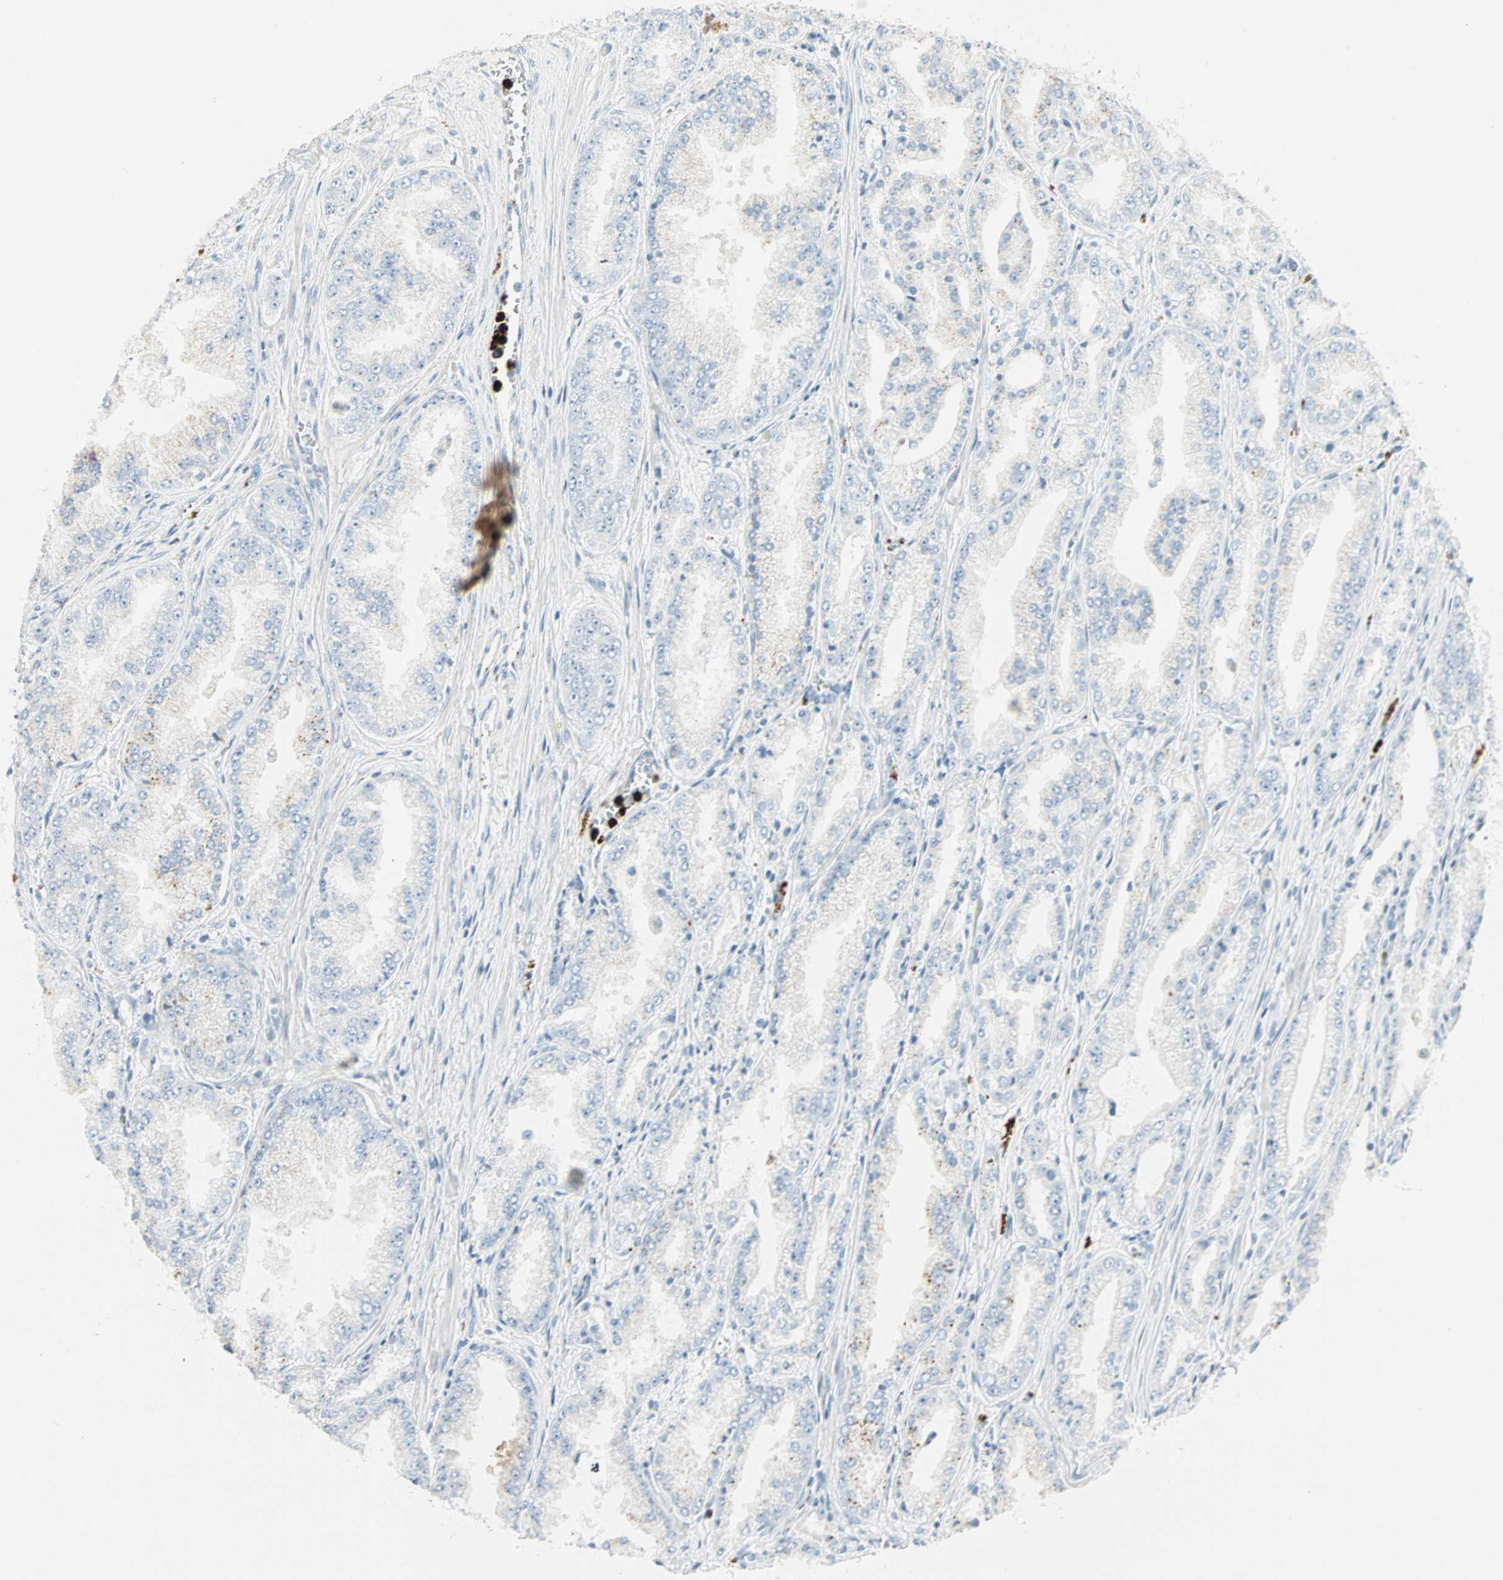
{"staining": {"intensity": "moderate", "quantity": "<25%", "location": "cytoplasmic/membranous"}, "tissue": "prostate cancer", "cell_type": "Tumor cells", "image_type": "cancer", "snomed": [{"axis": "morphology", "description": "Adenocarcinoma, High grade"}, {"axis": "topography", "description": "Prostate"}], "caption": "A brown stain shows moderate cytoplasmic/membranous positivity of a protein in human prostate cancer (high-grade adenocarcinoma) tumor cells. (IHC, brightfield microscopy, high magnification).", "gene": "CEACAM6", "patient": {"sex": "male", "age": 61}}